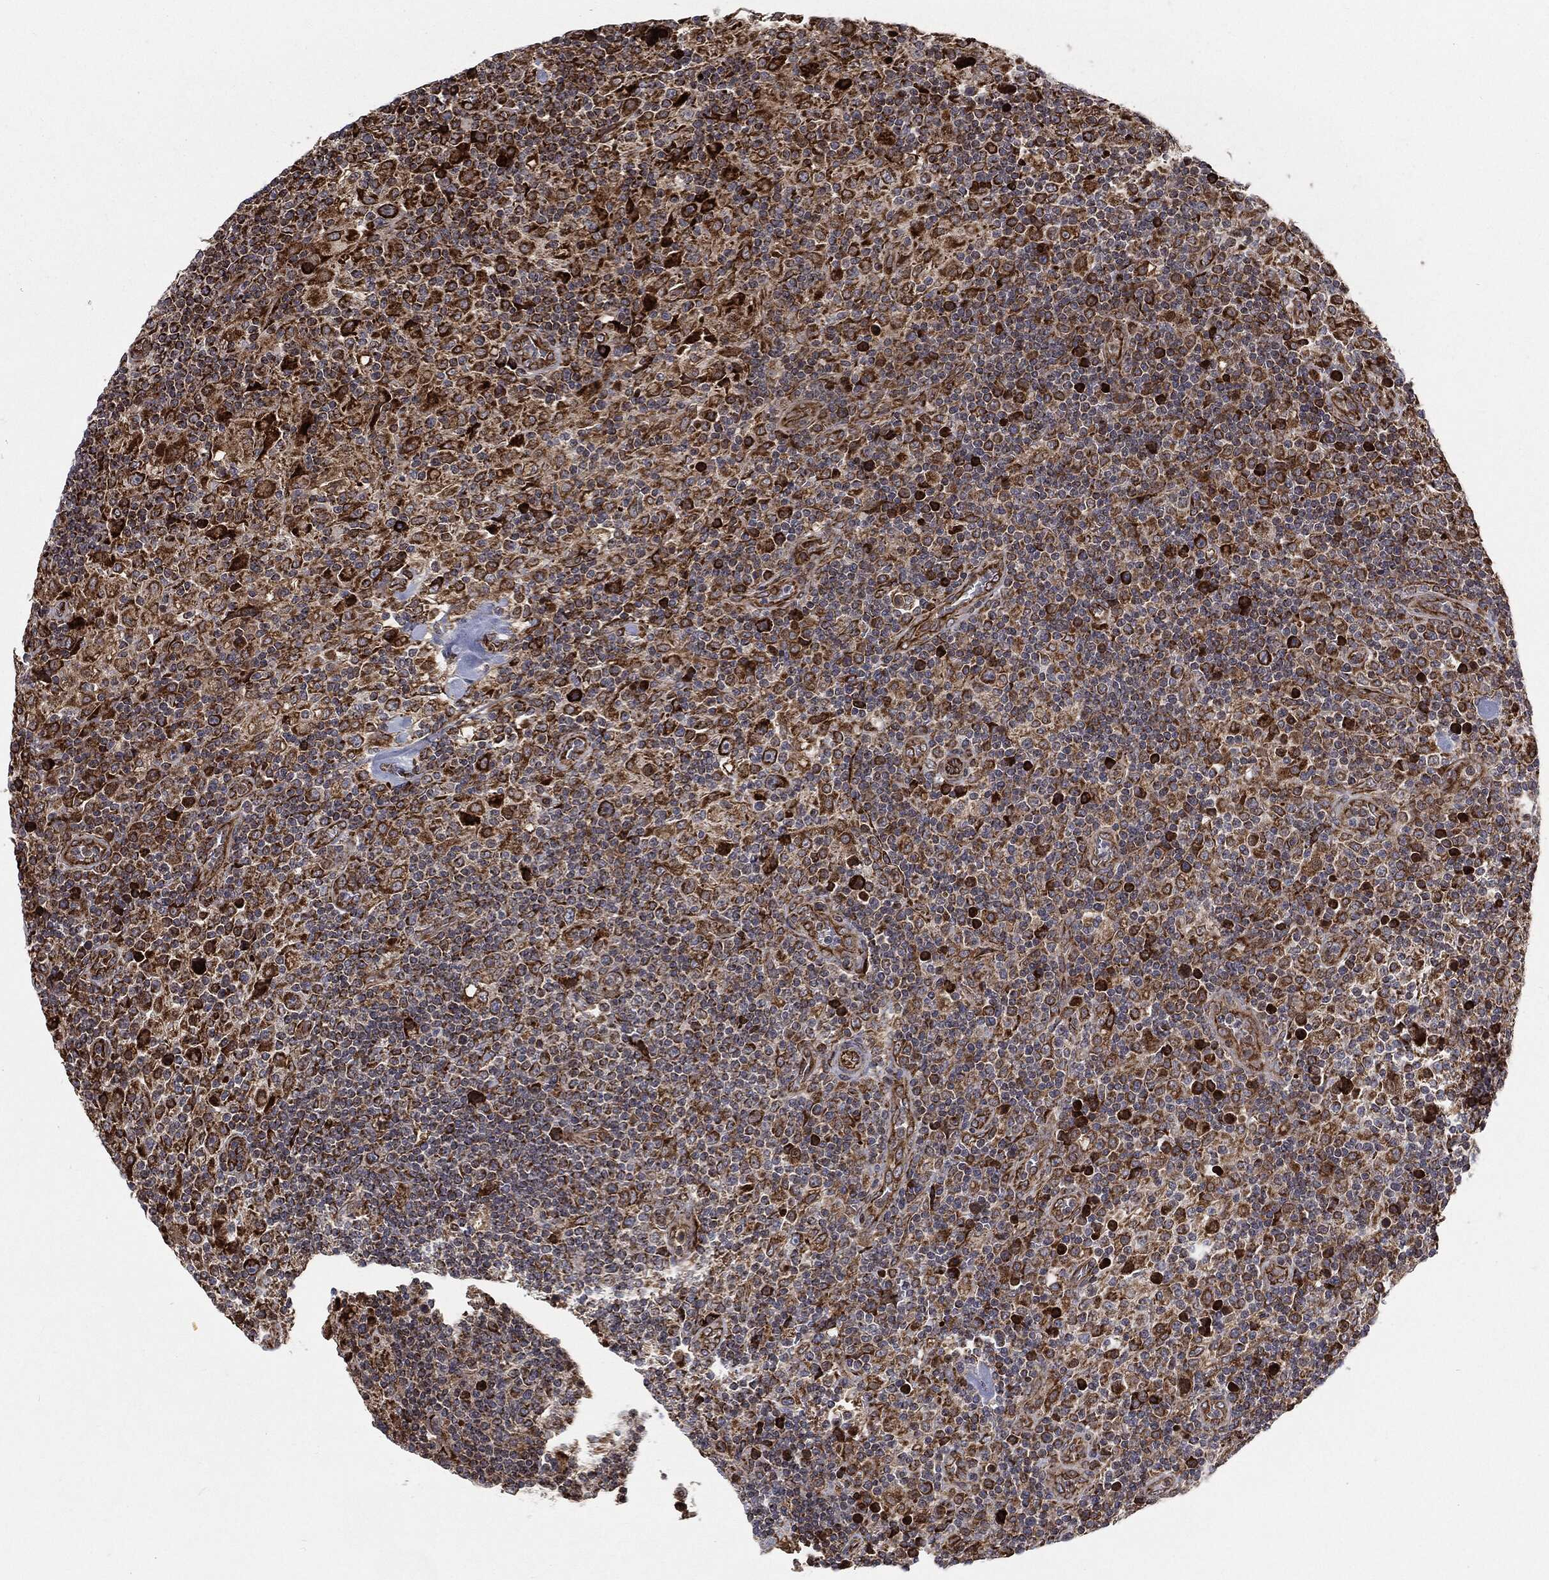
{"staining": {"intensity": "strong", "quantity": ">75%", "location": "cytoplasmic/membranous"}, "tissue": "lymphoma", "cell_type": "Tumor cells", "image_type": "cancer", "snomed": [{"axis": "morphology", "description": "Hodgkin's disease, NOS"}, {"axis": "topography", "description": "Lymph node"}], "caption": "A high amount of strong cytoplasmic/membranous staining is present in approximately >75% of tumor cells in Hodgkin's disease tissue.", "gene": "CYLD", "patient": {"sex": "male", "age": 70}}